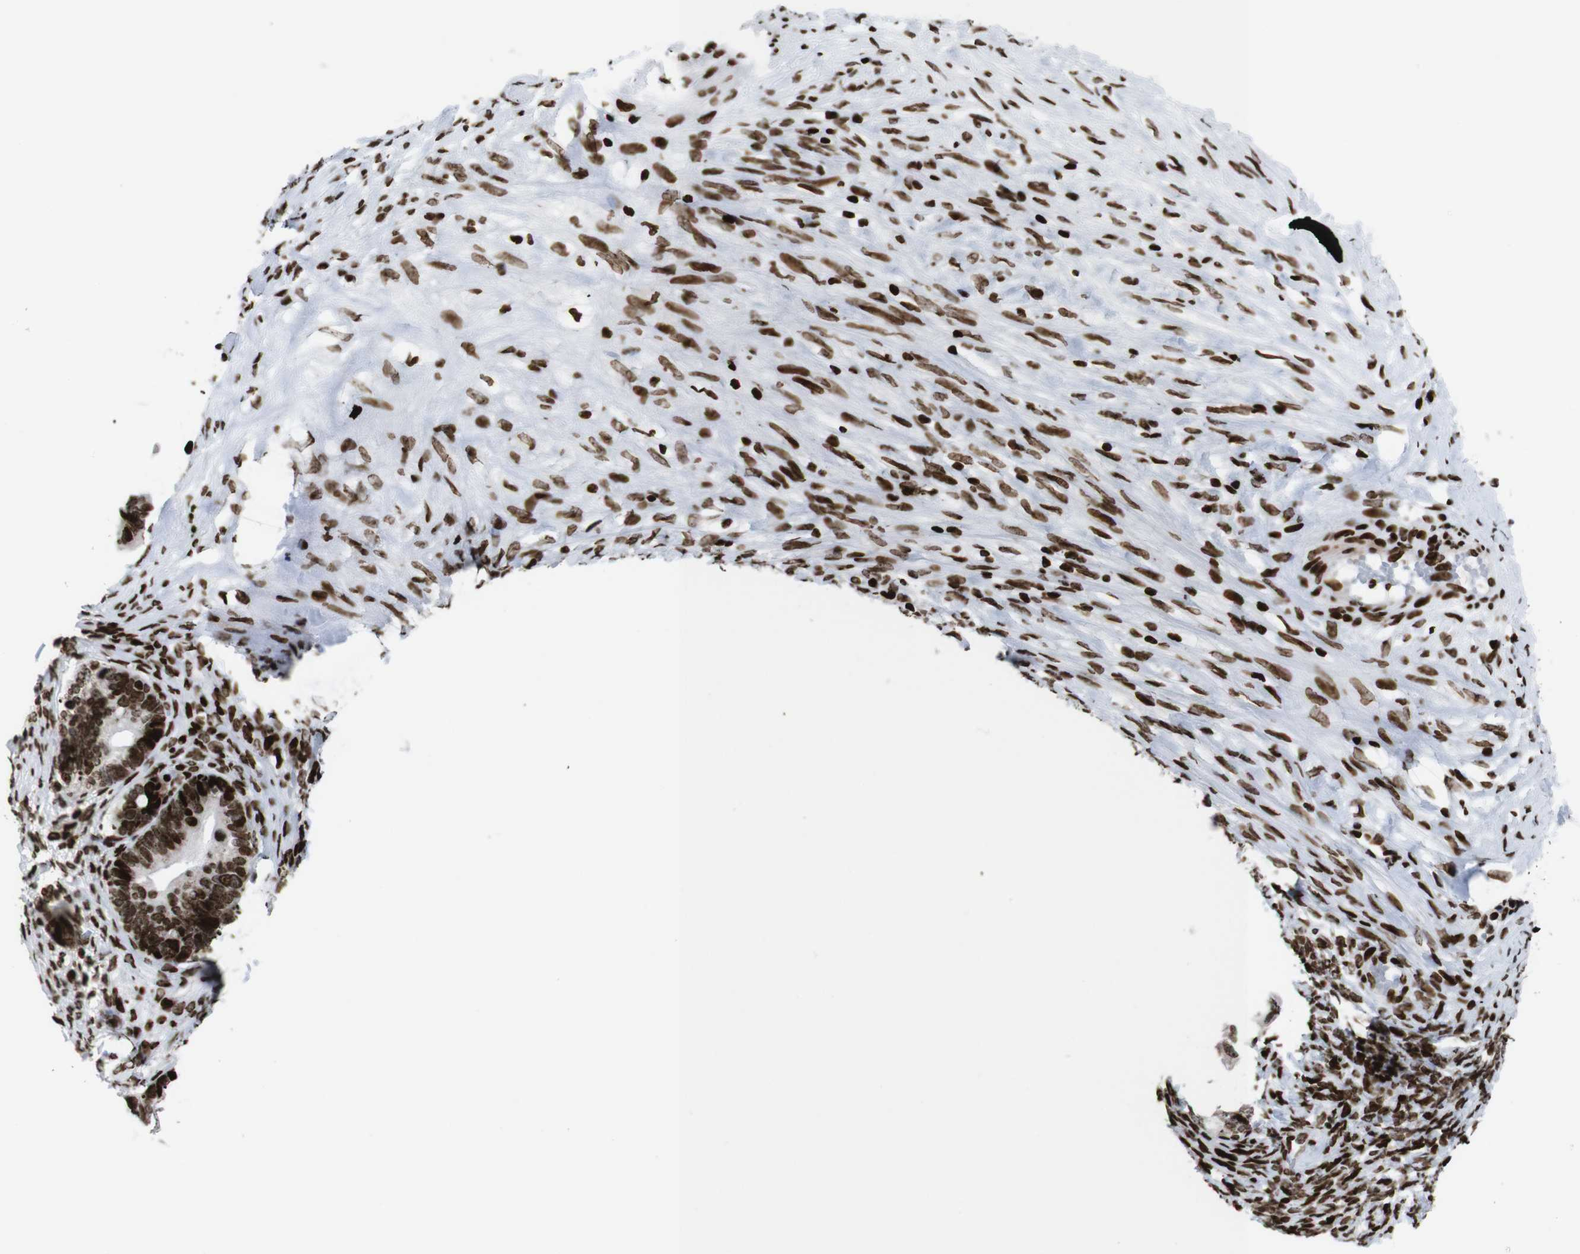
{"staining": {"intensity": "strong", "quantity": ">75%", "location": "nuclear"}, "tissue": "ovarian cancer", "cell_type": "Tumor cells", "image_type": "cancer", "snomed": [{"axis": "morphology", "description": "Cystadenocarcinoma, serous, NOS"}, {"axis": "topography", "description": "Ovary"}], "caption": "Tumor cells display high levels of strong nuclear positivity in approximately >75% of cells in serous cystadenocarcinoma (ovarian).", "gene": "H1-4", "patient": {"sex": "female", "age": 56}}